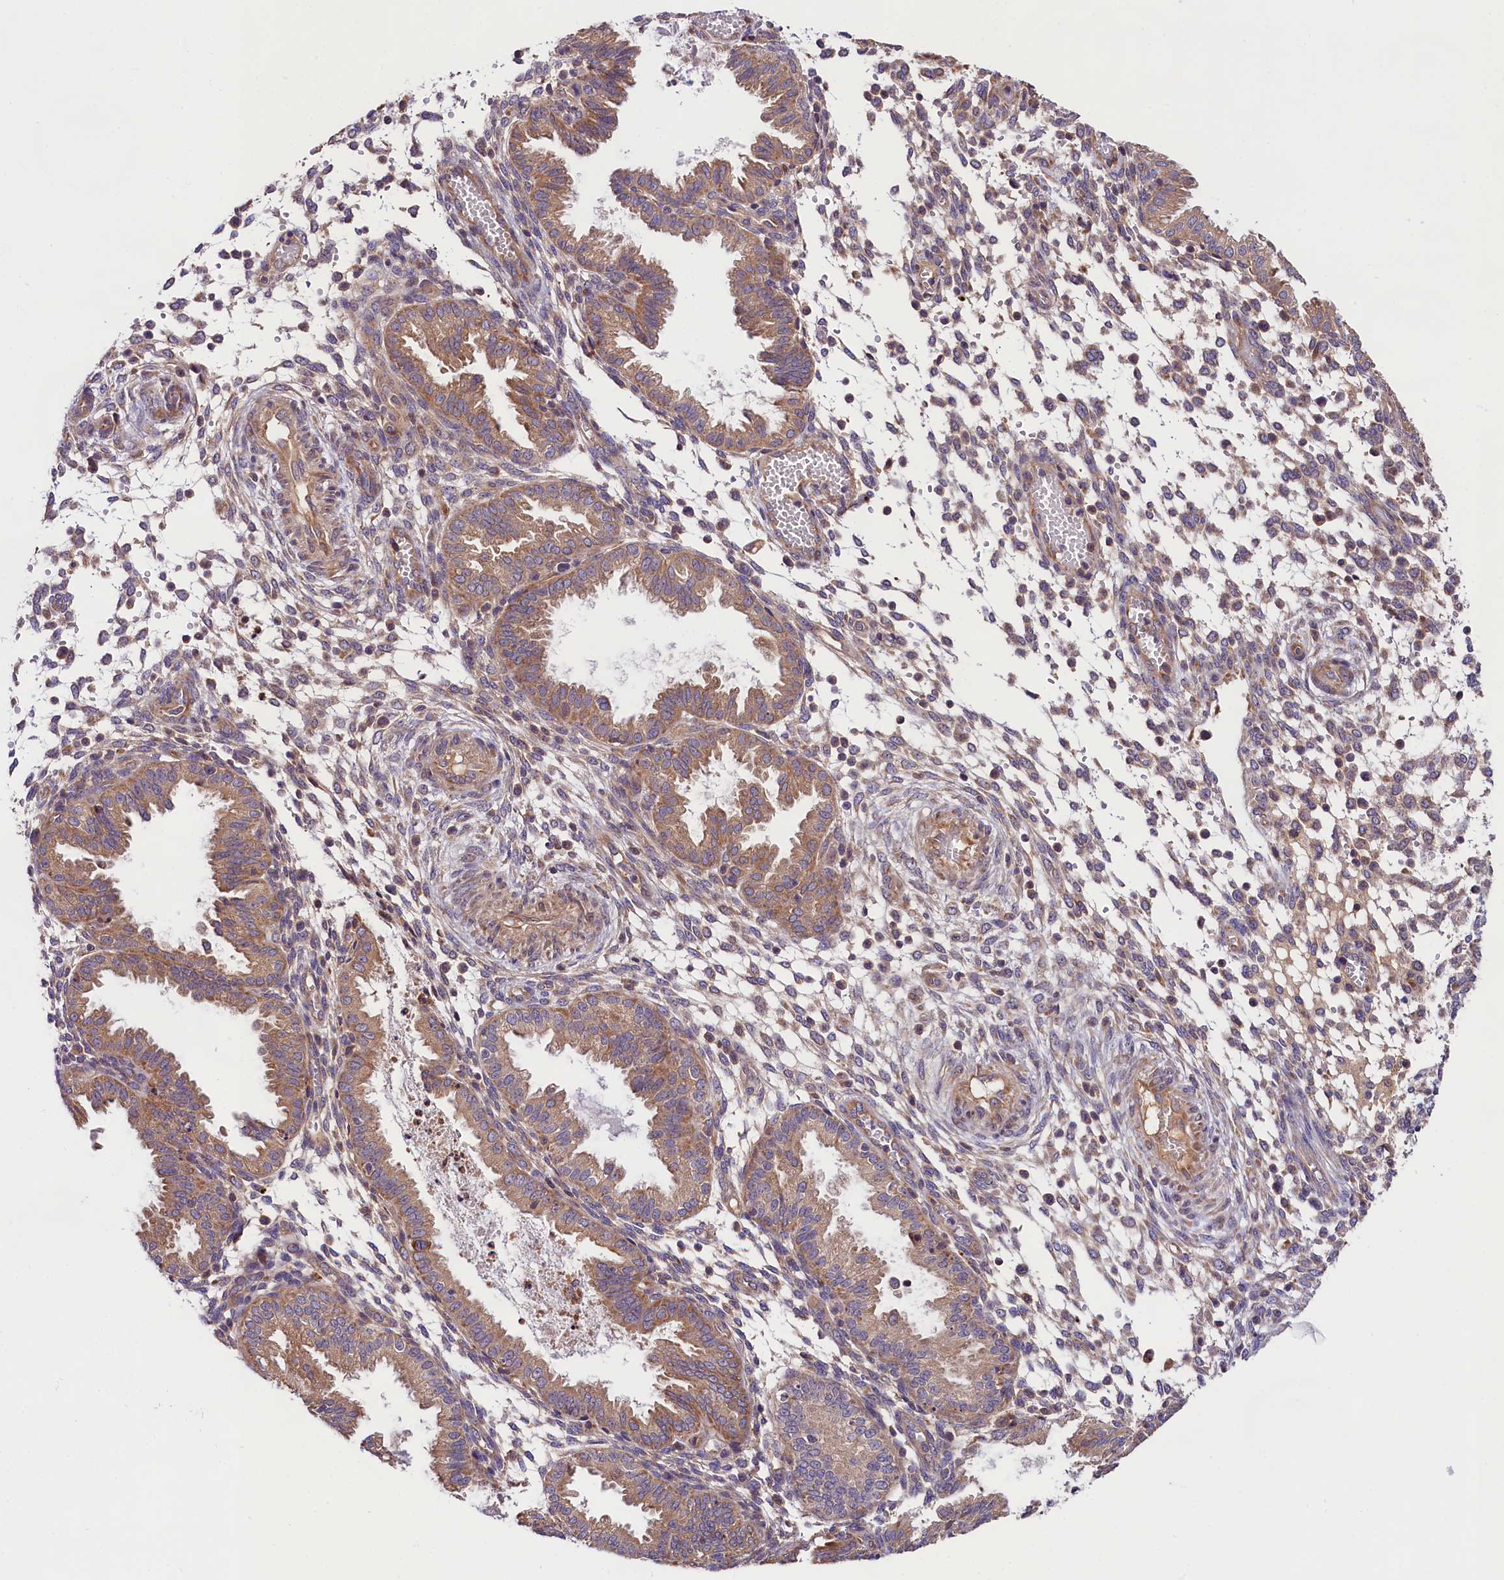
{"staining": {"intensity": "weak", "quantity": "25%-75%", "location": "cytoplasmic/membranous"}, "tissue": "endometrium", "cell_type": "Cells in endometrial stroma", "image_type": "normal", "snomed": [{"axis": "morphology", "description": "Normal tissue, NOS"}, {"axis": "topography", "description": "Endometrium"}], "caption": "IHC of unremarkable endometrium reveals low levels of weak cytoplasmic/membranous expression in approximately 25%-75% of cells in endometrial stroma. (IHC, brightfield microscopy, high magnification).", "gene": "SPG11", "patient": {"sex": "female", "age": 33}}